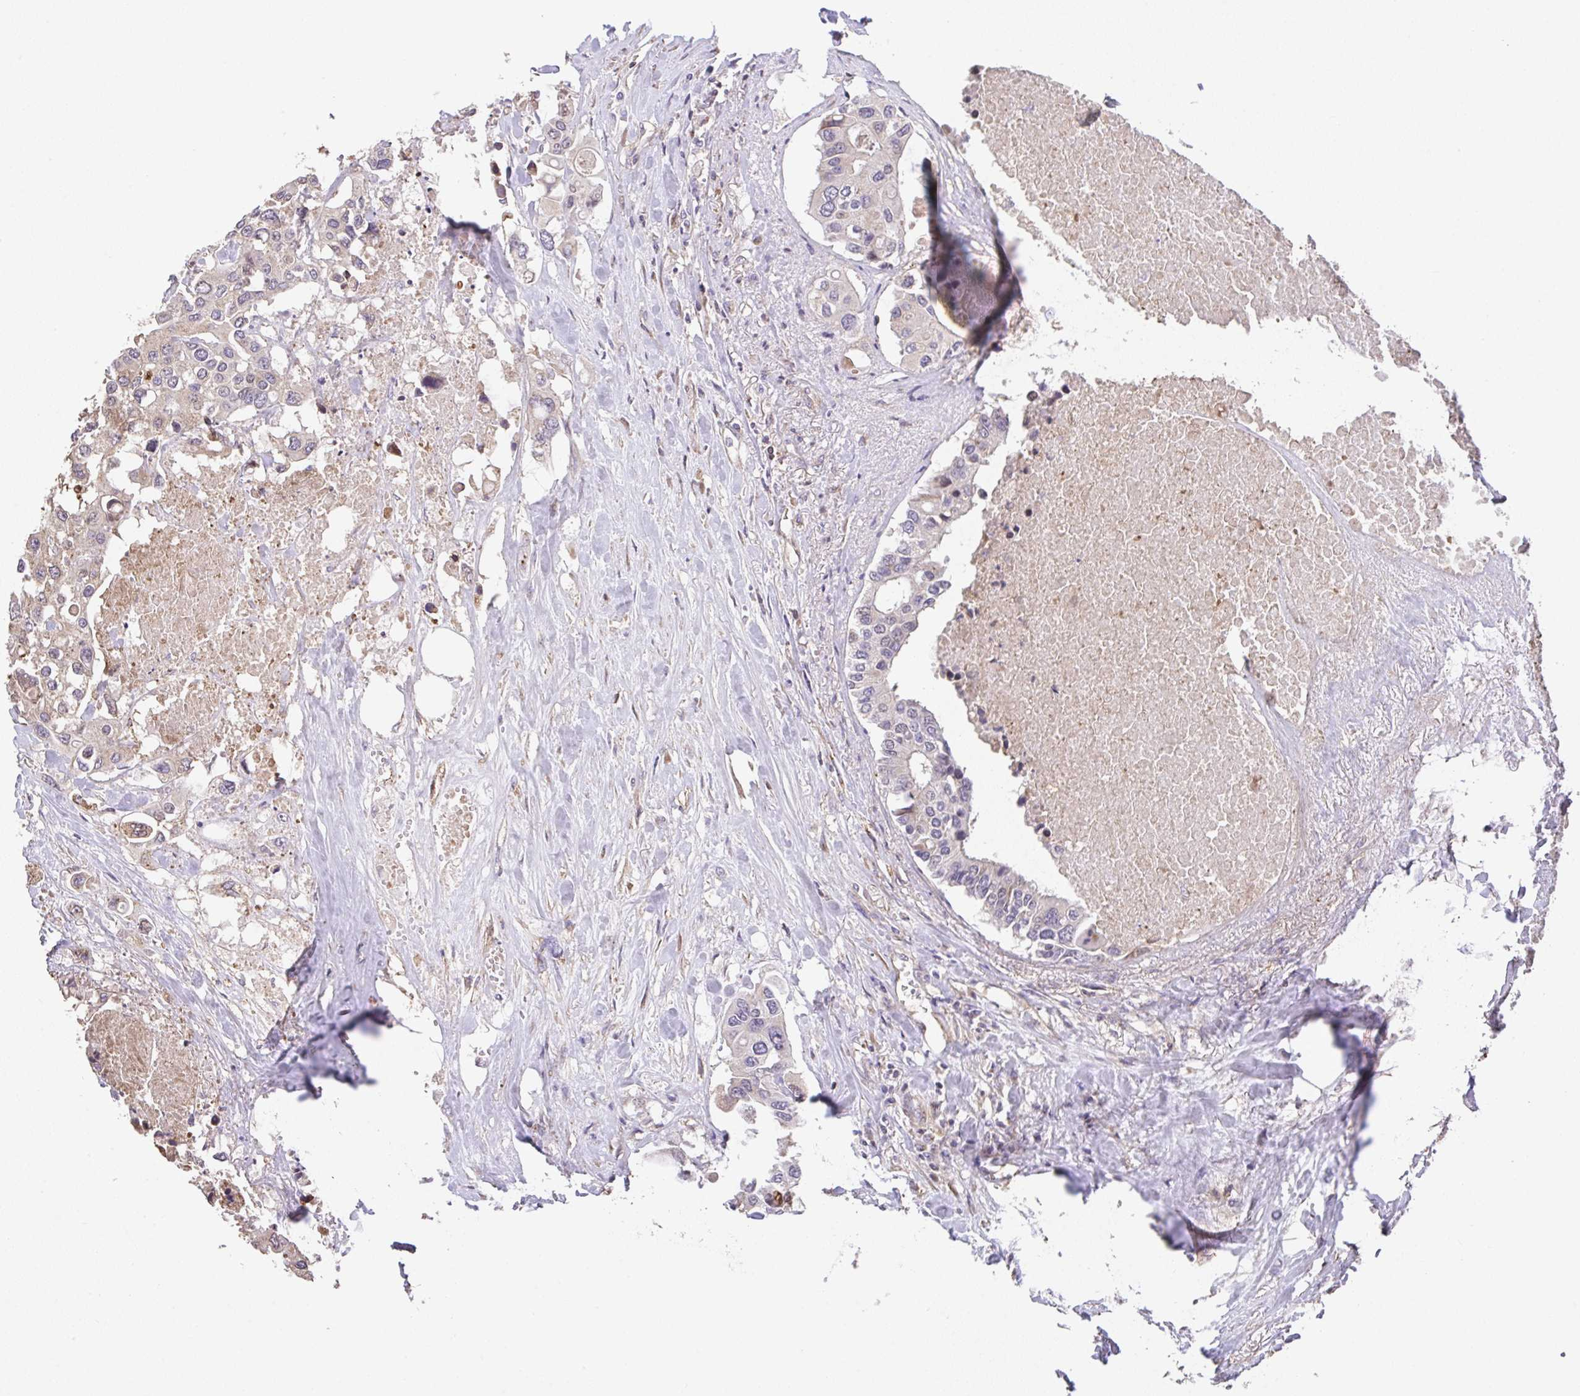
{"staining": {"intensity": "negative", "quantity": "none", "location": "none"}, "tissue": "colorectal cancer", "cell_type": "Tumor cells", "image_type": "cancer", "snomed": [{"axis": "morphology", "description": "Adenocarcinoma, NOS"}, {"axis": "topography", "description": "Colon"}], "caption": "Tumor cells show no significant protein positivity in adenocarcinoma (colorectal).", "gene": "RUNDC3B", "patient": {"sex": "male", "age": 77}}